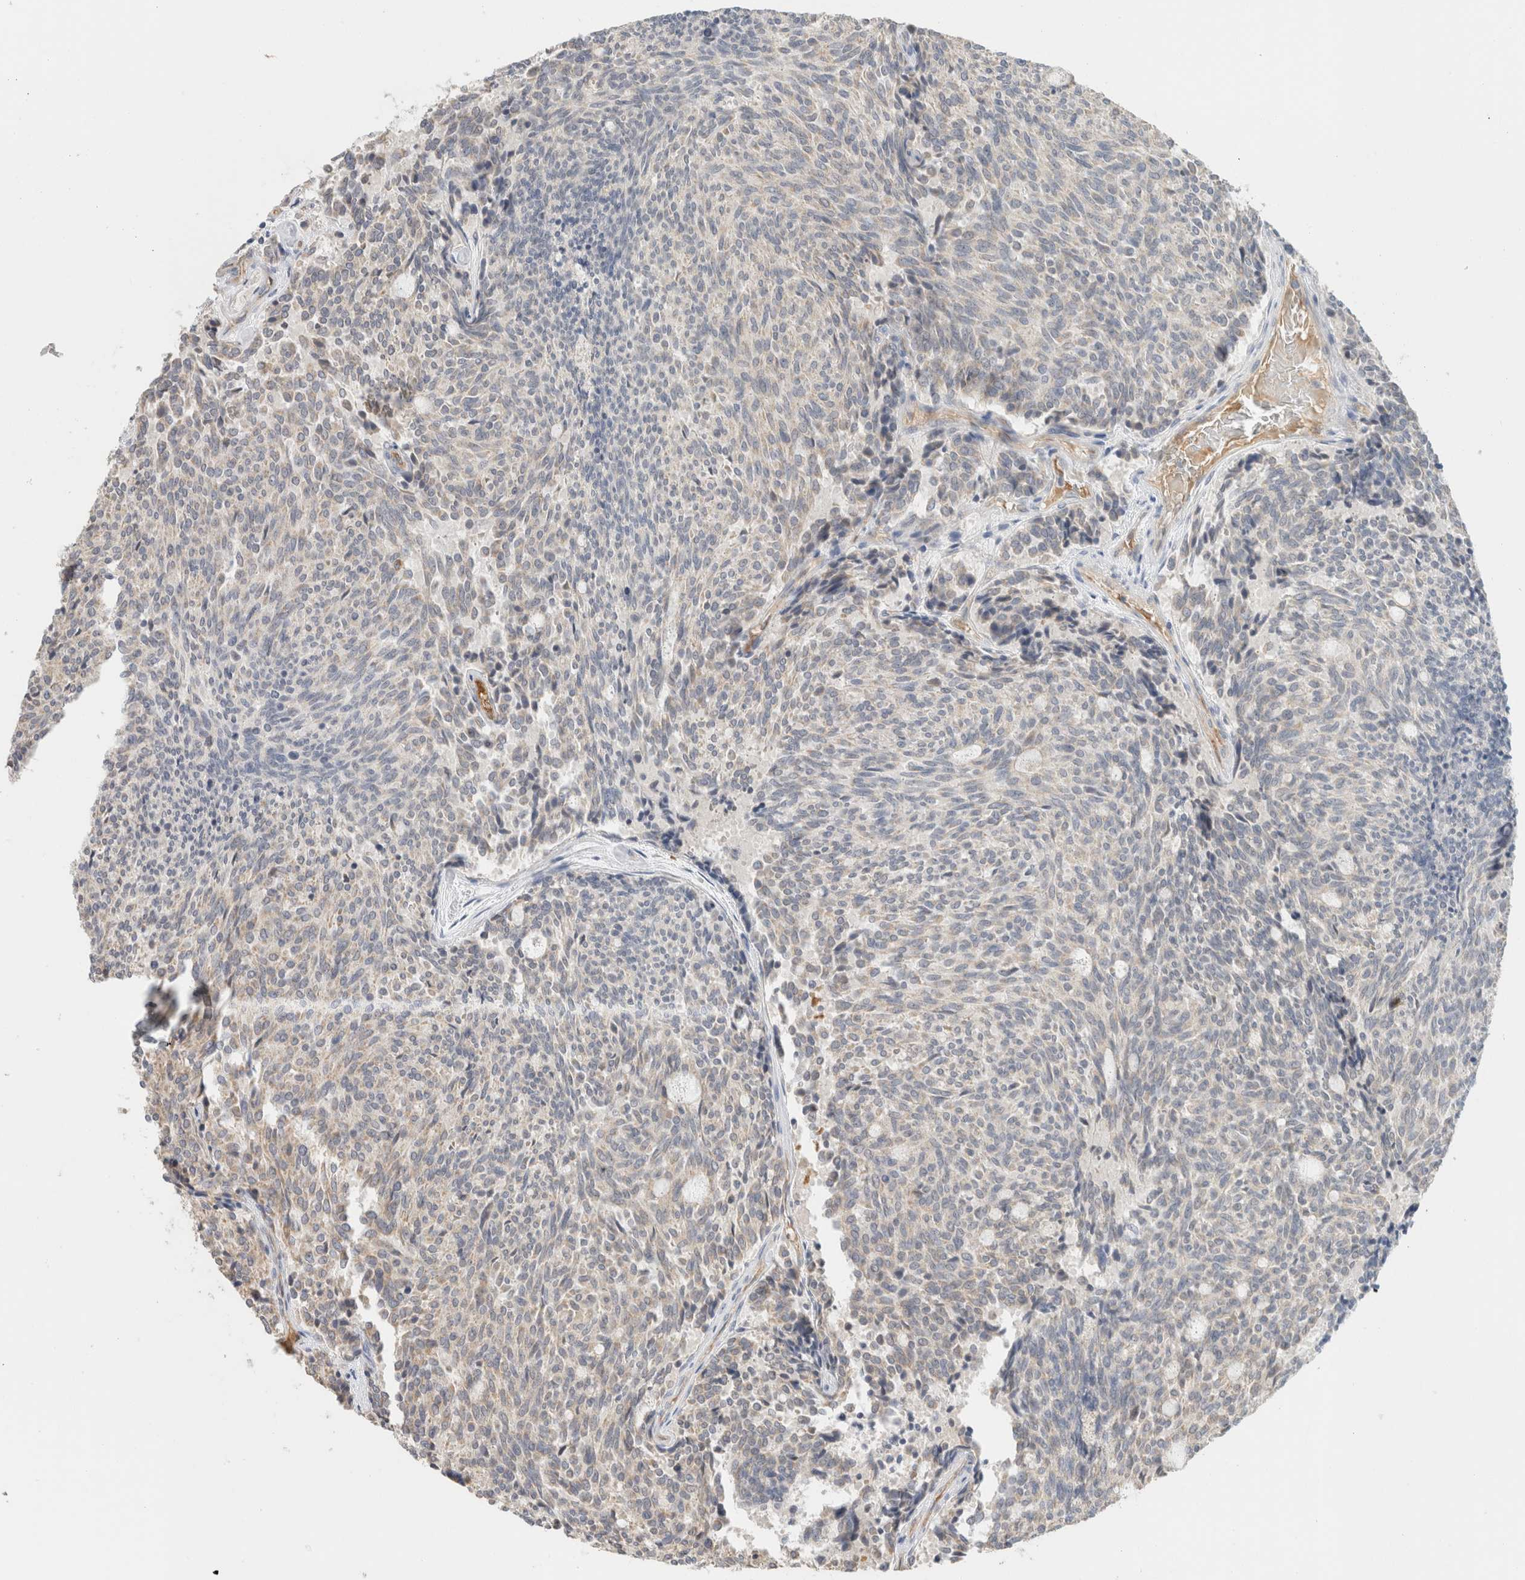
{"staining": {"intensity": "negative", "quantity": "none", "location": "none"}, "tissue": "carcinoid", "cell_type": "Tumor cells", "image_type": "cancer", "snomed": [{"axis": "morphology", "description": "Carcinoid, malignant, NOS"}, {"axis": "topography", "description": "Pancreas"}], "caption": "An image of carcinoid stained for a protein shows no brown staining in tumor cells.", "gene": "CA13", "patient": {"sex": "female", "age": 54}}